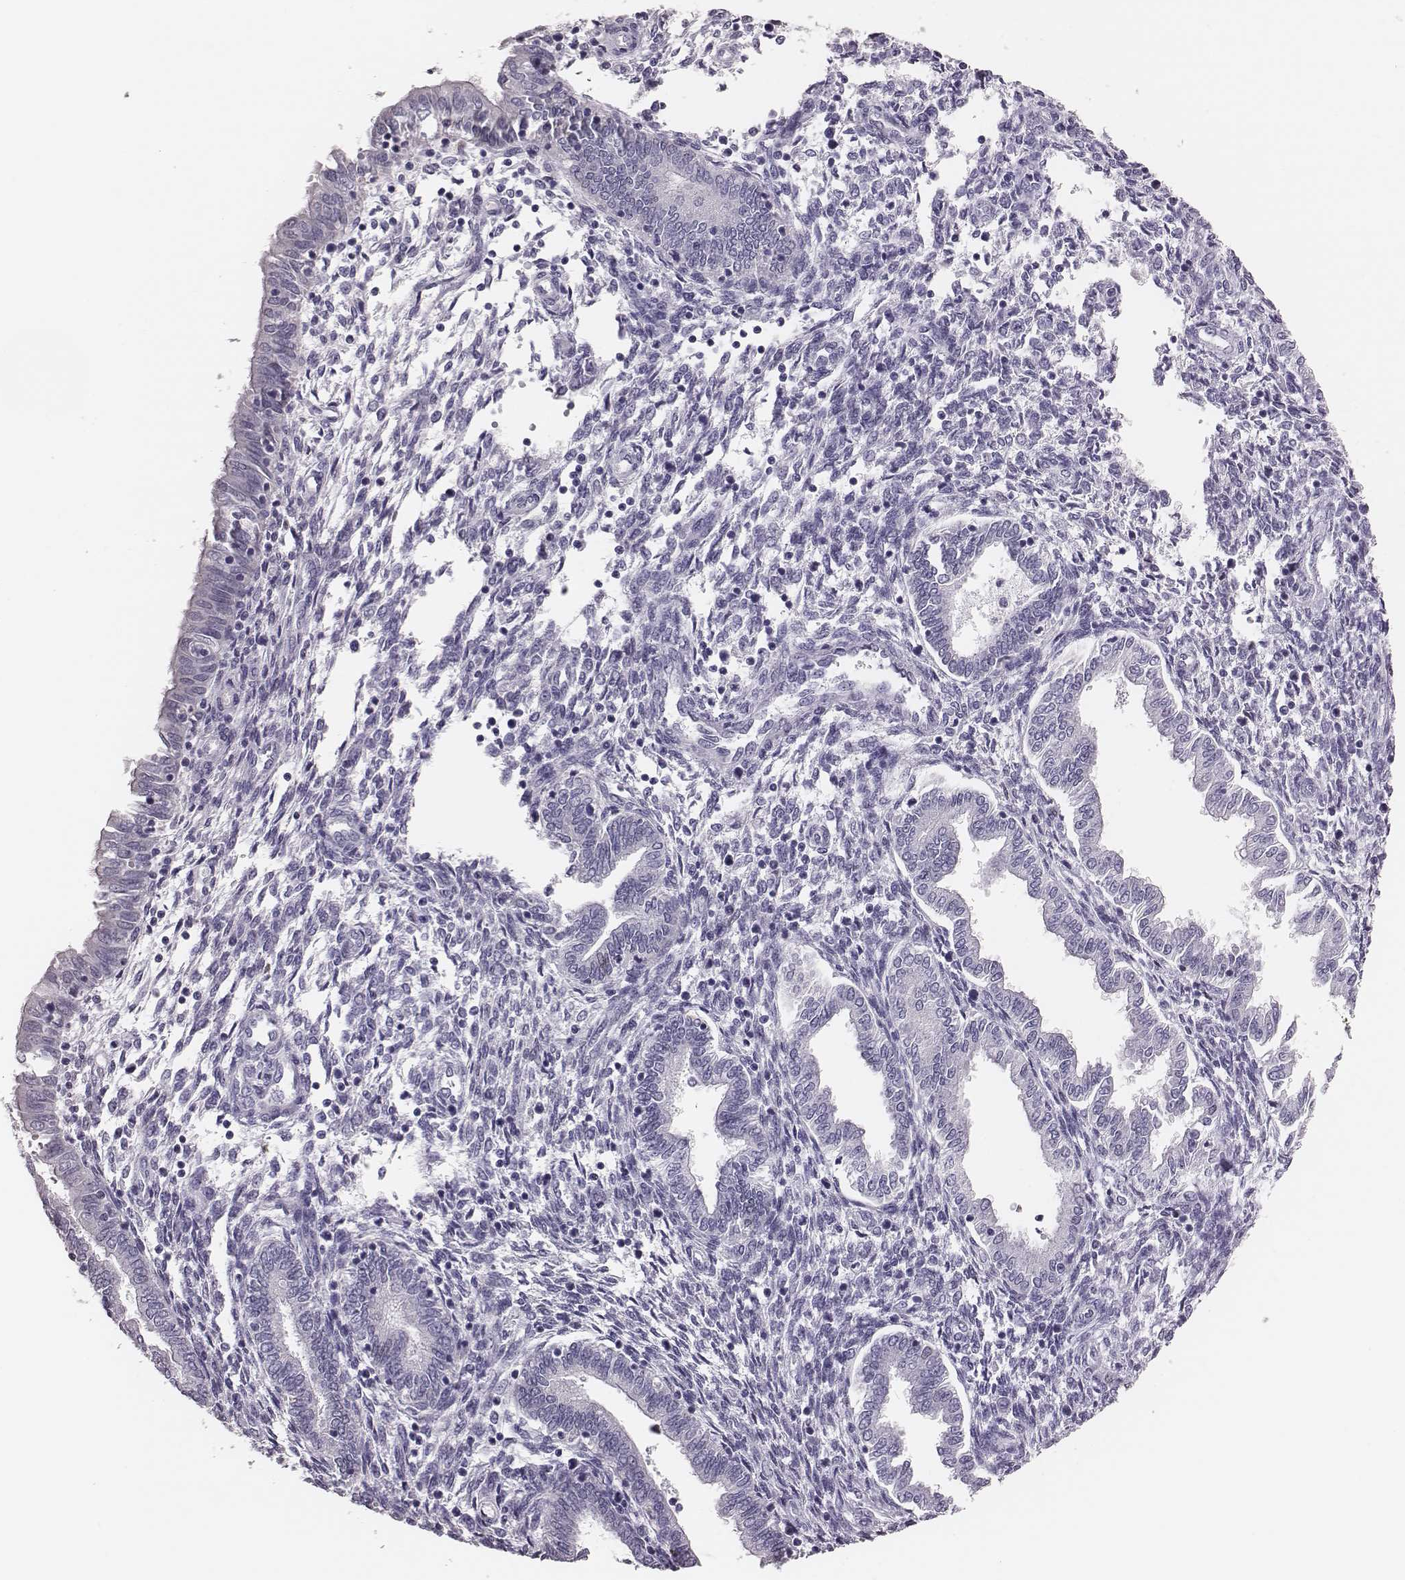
{"staining": {"intensity": "negative", "quantity": "none", "location": "none"}, "tissue": "endometrium", "cell_type": "Cells in endometrial stroma", "image_type": "normal", "snomed": [{"axis": "morphology", "description": "Normal tissue, NOS"}, {"axis": "topography", "description": "Endometrium"}], "caption": "IHC image of normal endometrium: human endometrium stained with DAB (3,3'-diaminobenzidine) reveals no significant protein positivity in cells in endometrial stroma.", "gene": "H1", "patient": {"sex": "female", "age": 42}}